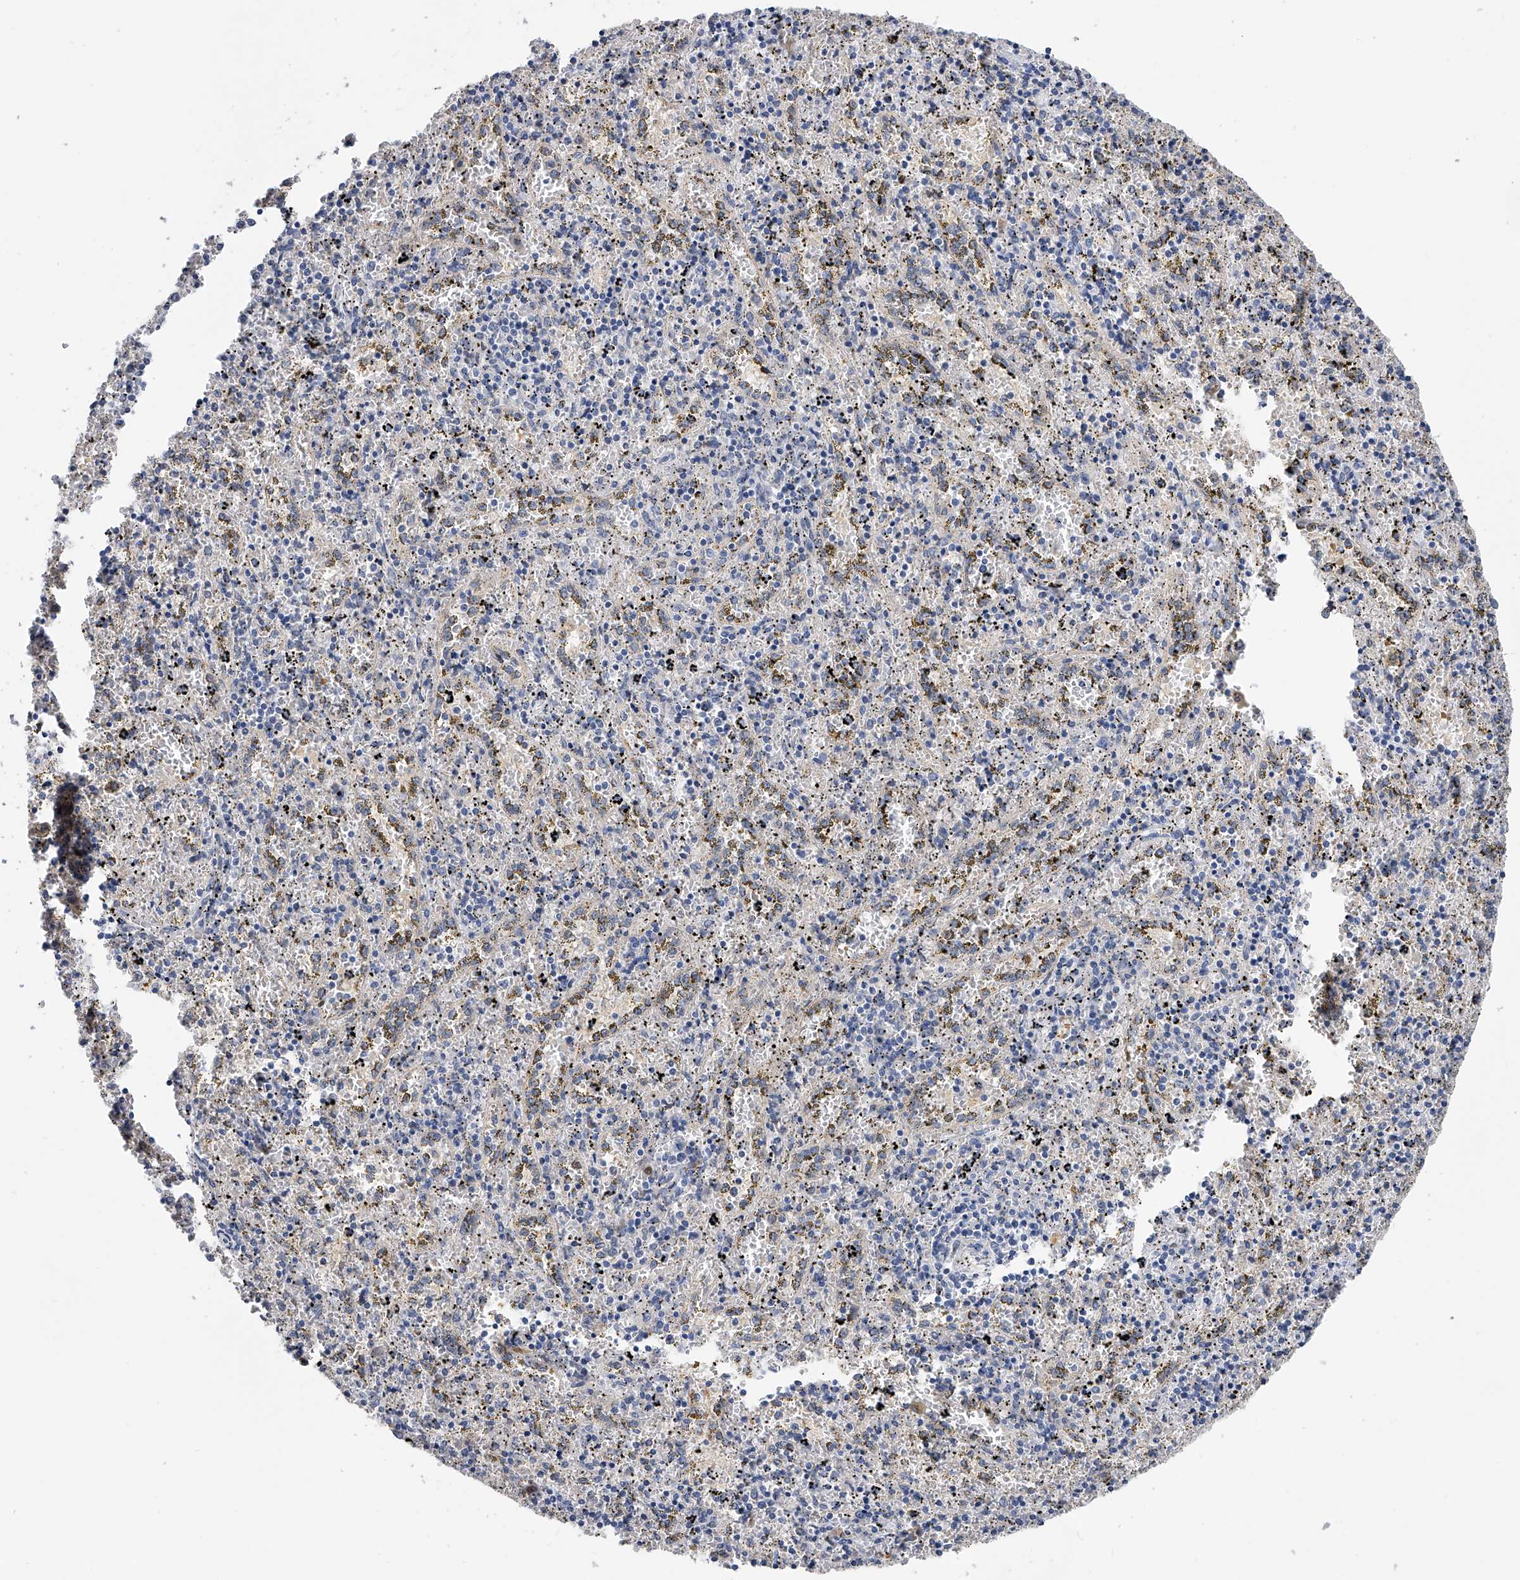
{"staining": {"intensity": "negative", "quantity": "none", "location": "none"}, "tissue": "spleen", "cell_type": "Cells in red pulp", "image_type": "normal", "snomed": [{"axis": "morphology", "description": "Normal tissue, NOS"}, {"axis": "topography", "description": "Spleen"}], "caption": "Cells in red pulp show no significant staining in benign spleen.", "gene": "PGM3", "patient": {"sex": "male", "age": 11}}